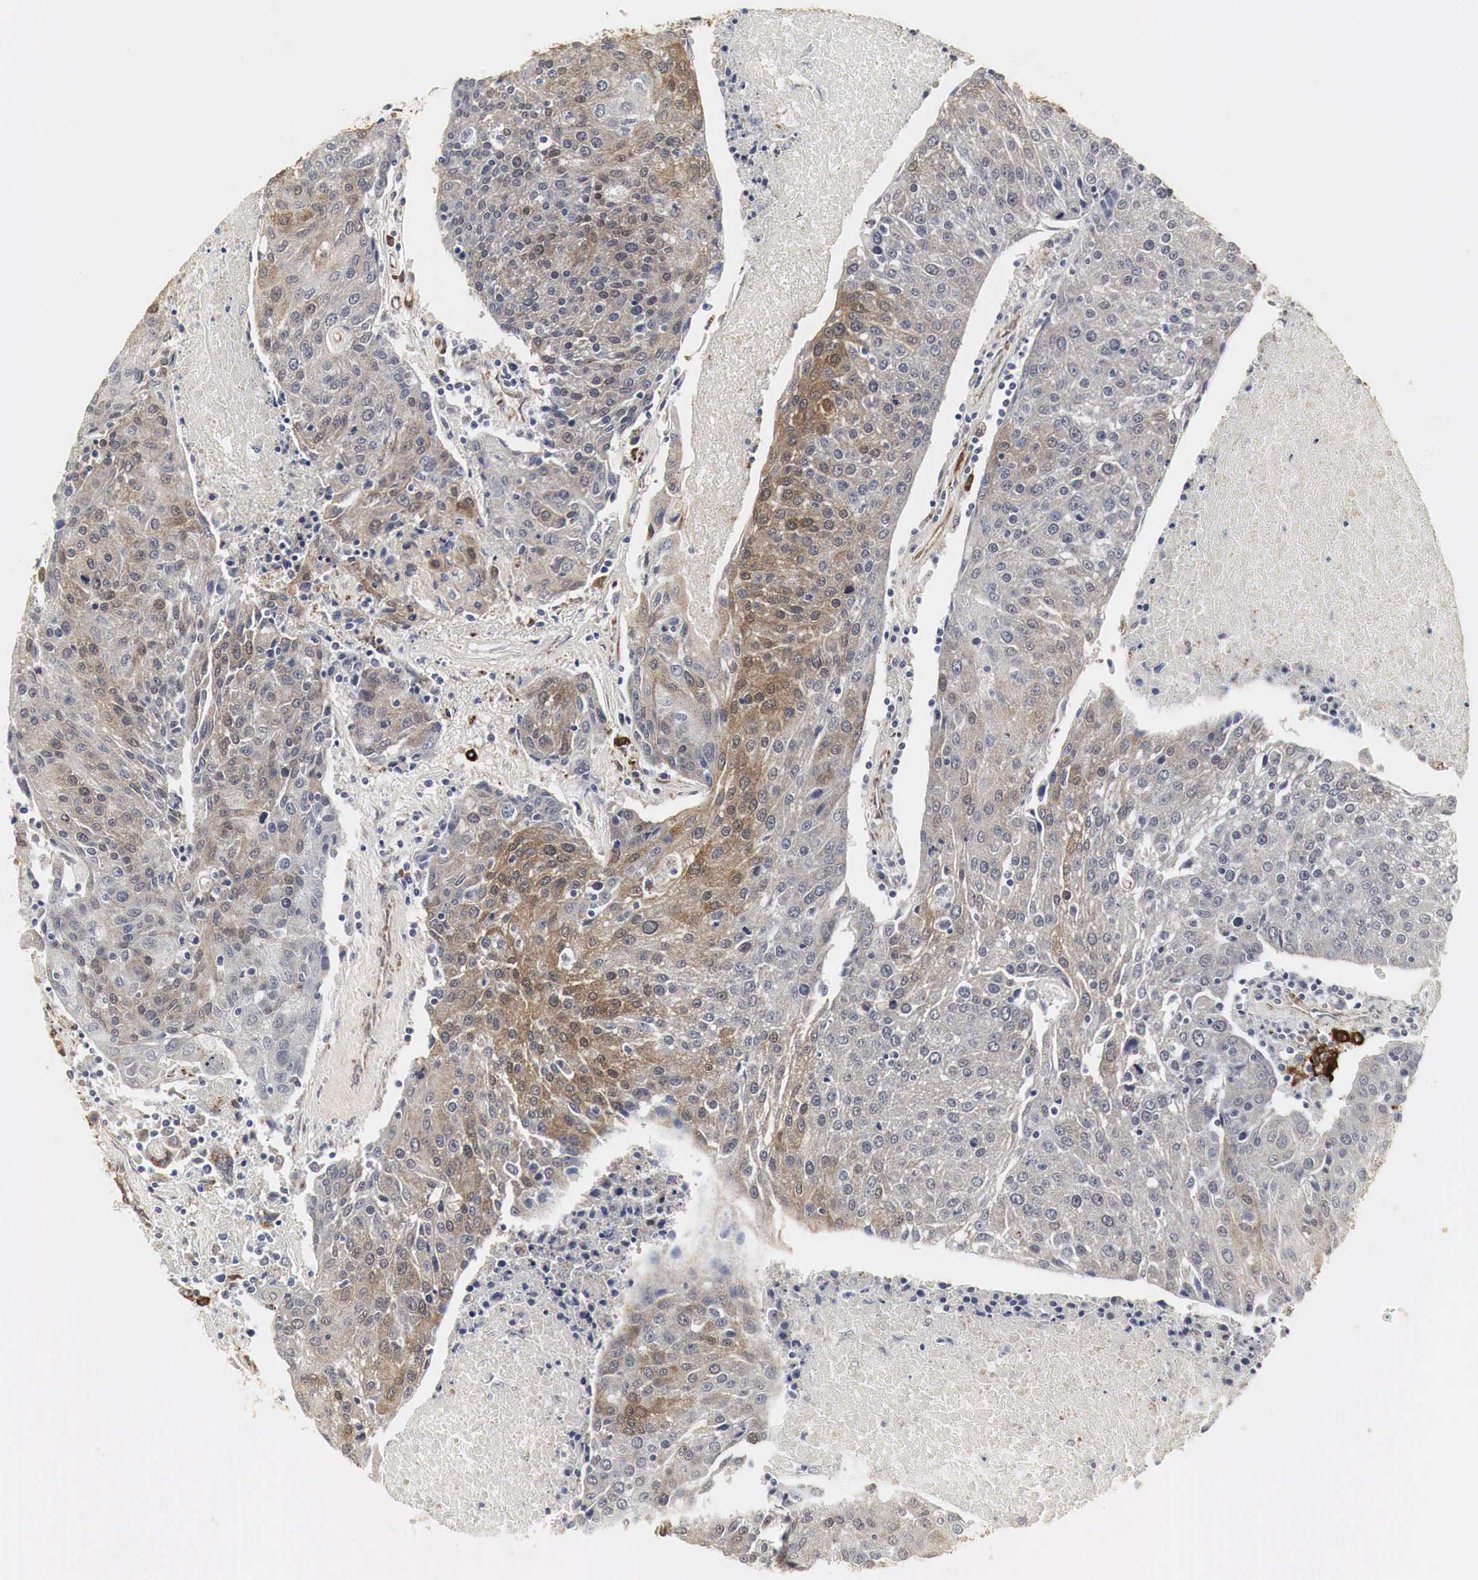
{"staining": {"intensity": "moderate", "quantity": "<25%", "location": "cytoplasmic/membranous"}, "tissue": "urothelial cancer", "cell_type": "Tumor cells", "image_type": "cancer", "snomed": [{"axis": "morphology", "description": "Urothelial carcinoma, High grade"}, {"axis": "topography", "description": "Urinary bladder"}], "caption": "High-magnification brightfield microscopy of high-grade urothelial carcinoma stained with DAB (brown) and counterstained with hematoxylin (blue). tumor cells exhibit moderate cytoplasmic/membranous staining is present in approximately<25% of cells.", "gene": "SPIN1", "patient": {"sex": "female", "age": 85}}